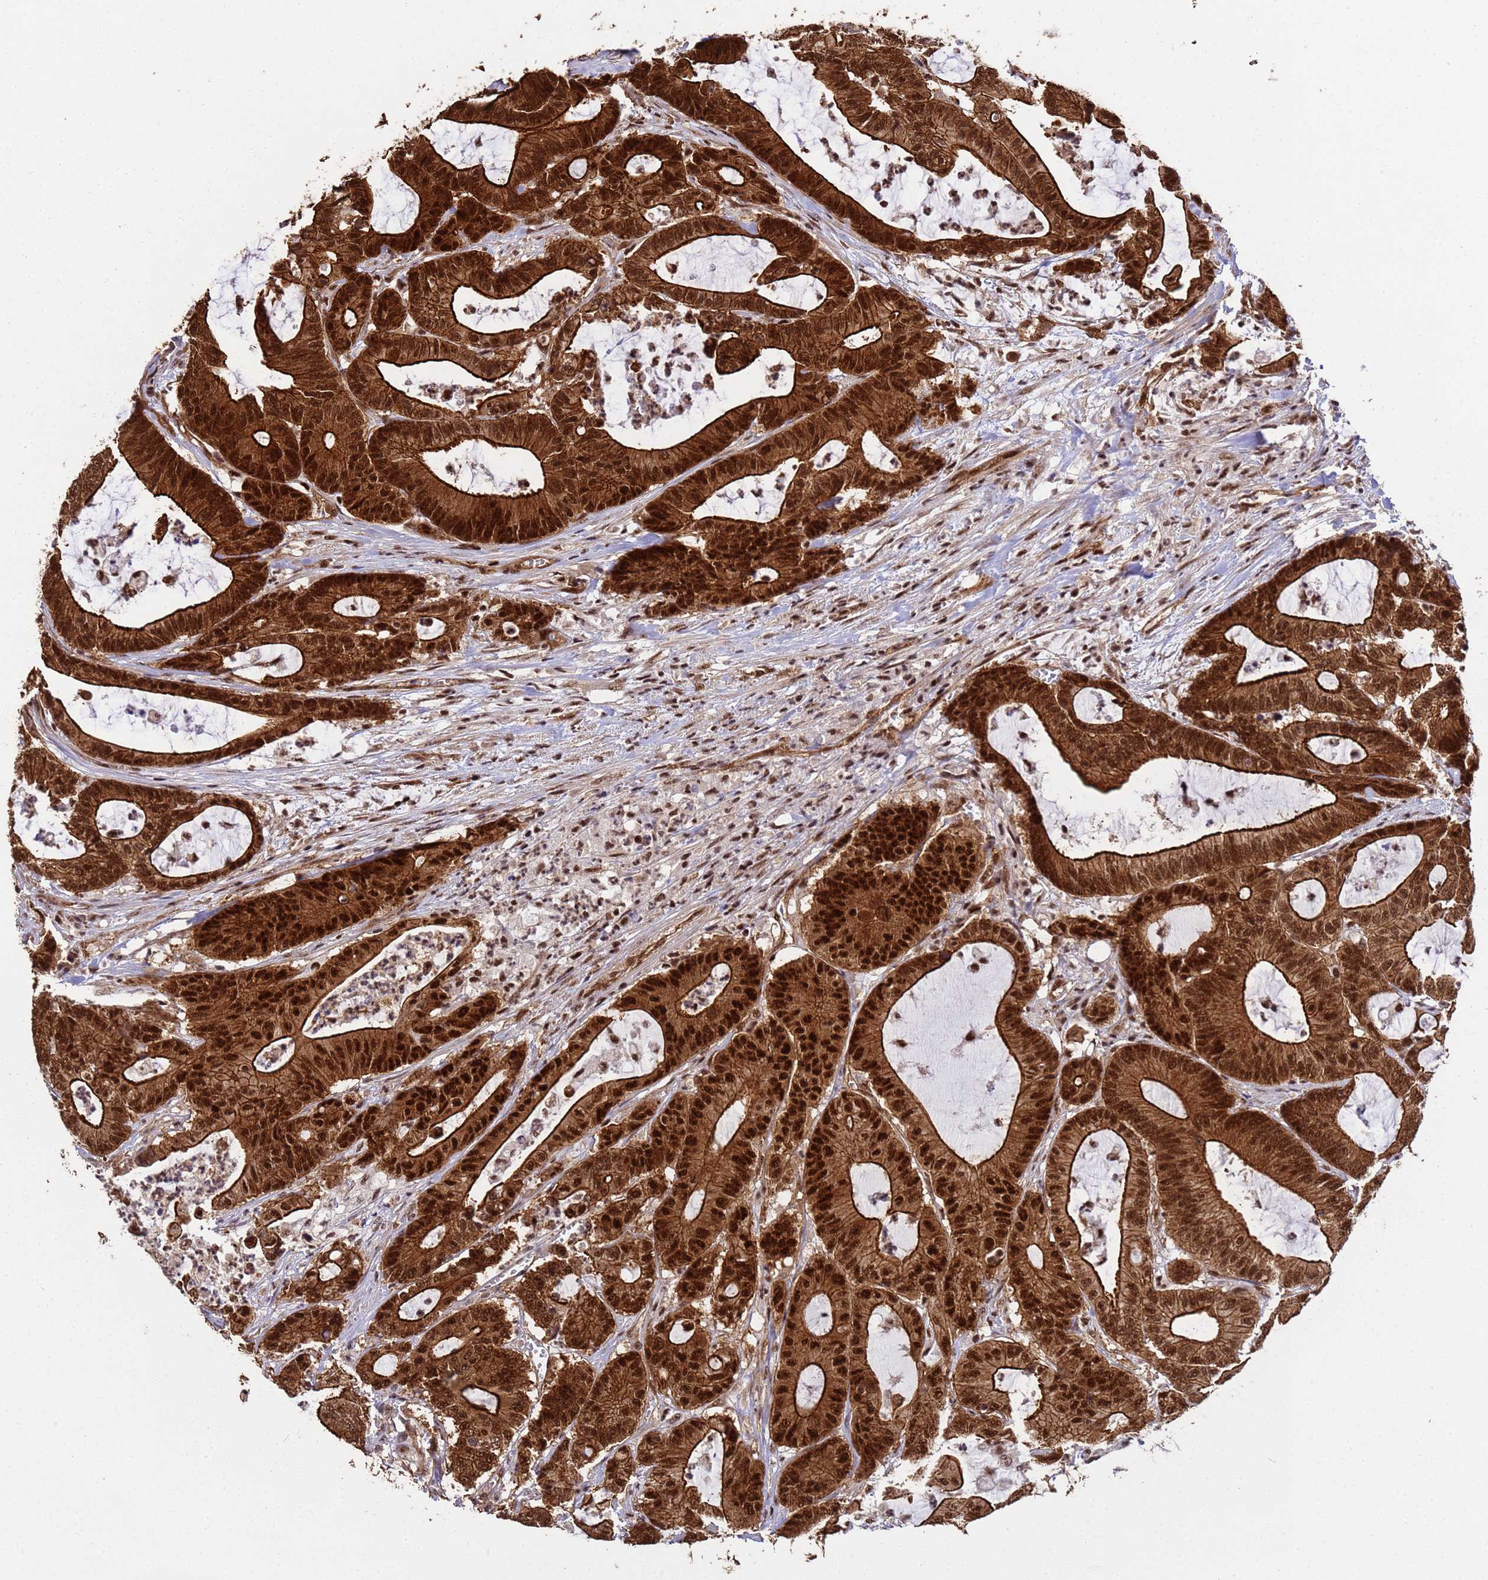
{"staining": {"intensity": "strong", "quantity": ">75%", "location": "cytoplasmic/membranous,nuclear"}, "tissue": "colorectal cancer", "cell_type": "Tumor cells", "image_type": "cancer", "snomed": [{"axis": "morphology", "description": "Adenocarcinoma, NOS"}, {"axis": "topography", "description": "Colon"}], "caption": "Tumor cells demonstrate strong cytoplasmic/membranous and nuclear expression in approximately >75% of cells in adenocarcinoma (colorectal).", "gene": "SYF2", "patient": {"sex": "female", "age": 84}}